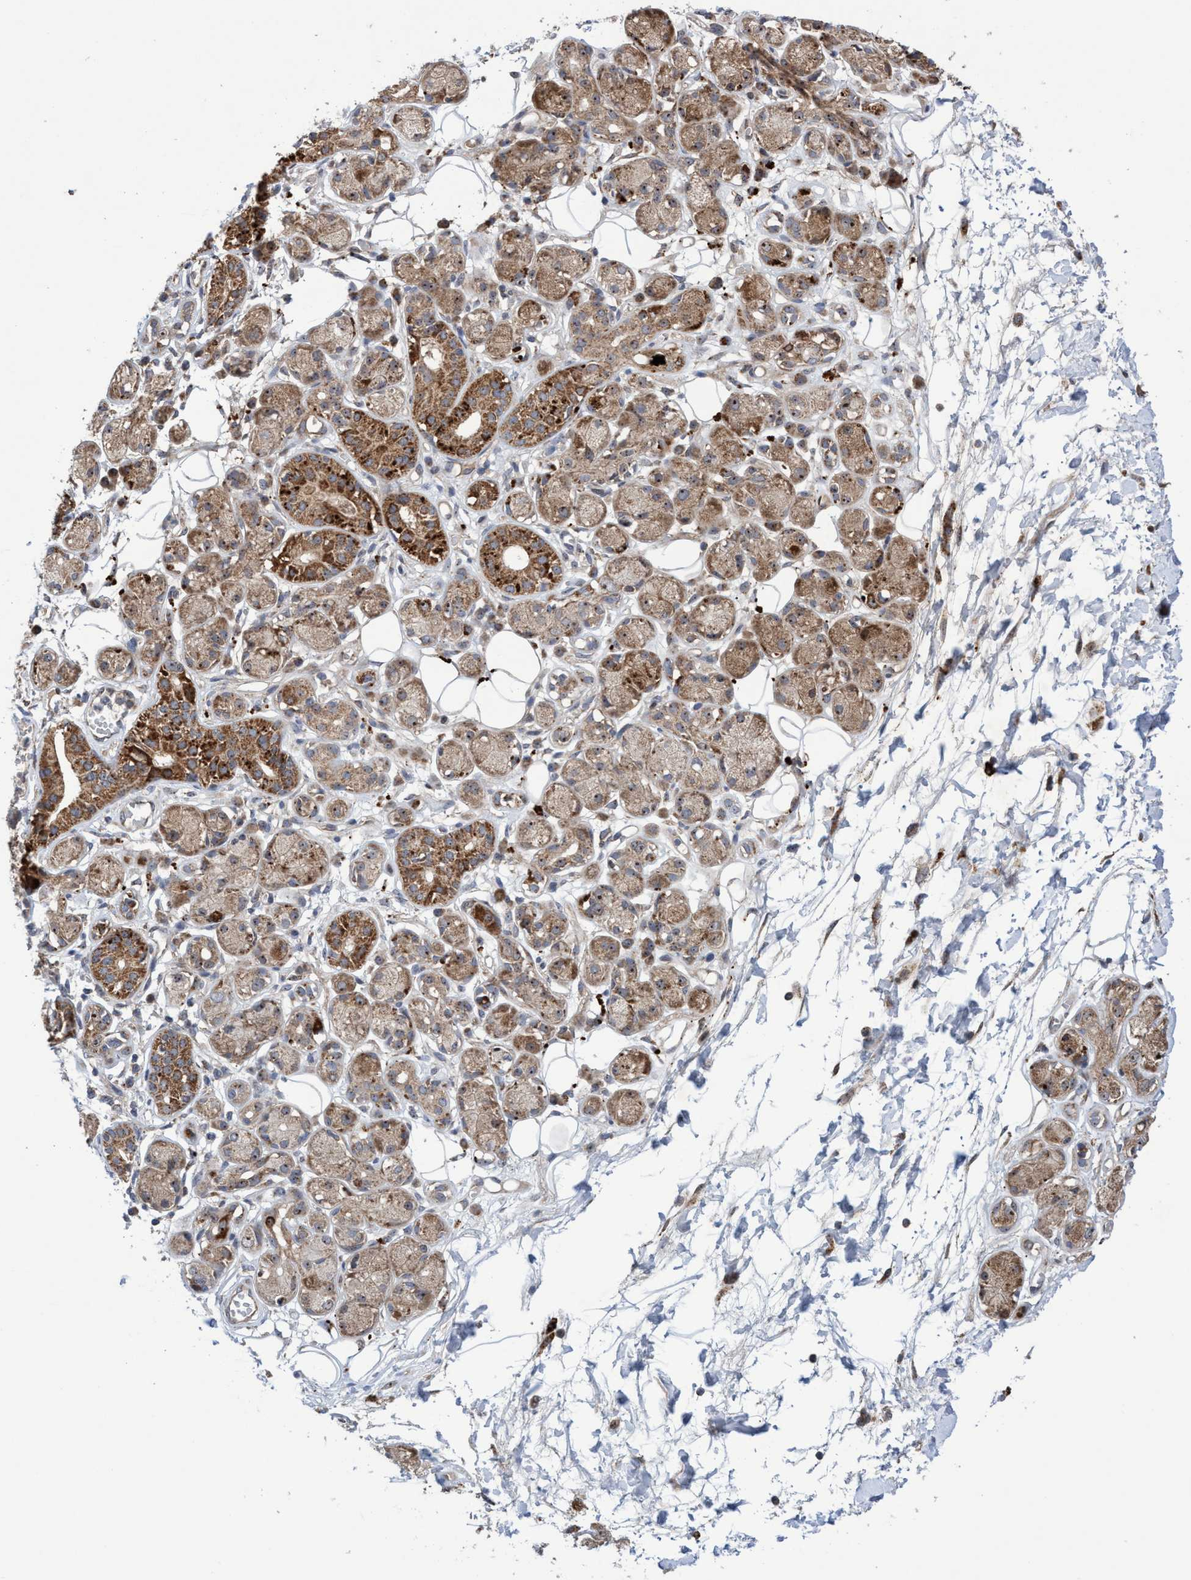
{"staining": {"intensity": "negative", "quantity": "none", "location": "none"}, "tissue": "adipose tissue", "cell_type": "Adipocytes", "image_type": "normal", "snomed": [{"axis": "morphology", "description": "Normal tissue, NOS"}, {"axis": "morphology", "description": "Inflammation, NOS"}, {"axis": "topography", "description": "Salivary gland"}, {"axis": "topography", "description": "Peripheral nerve tissue"}], "caption": "Human adipose tissue stained for a protein using immunohistochemistry (IHC) displays no expression in adipocytes.", "gene": "P2RY14", "patient": {"sex": "female", "age": 75}}